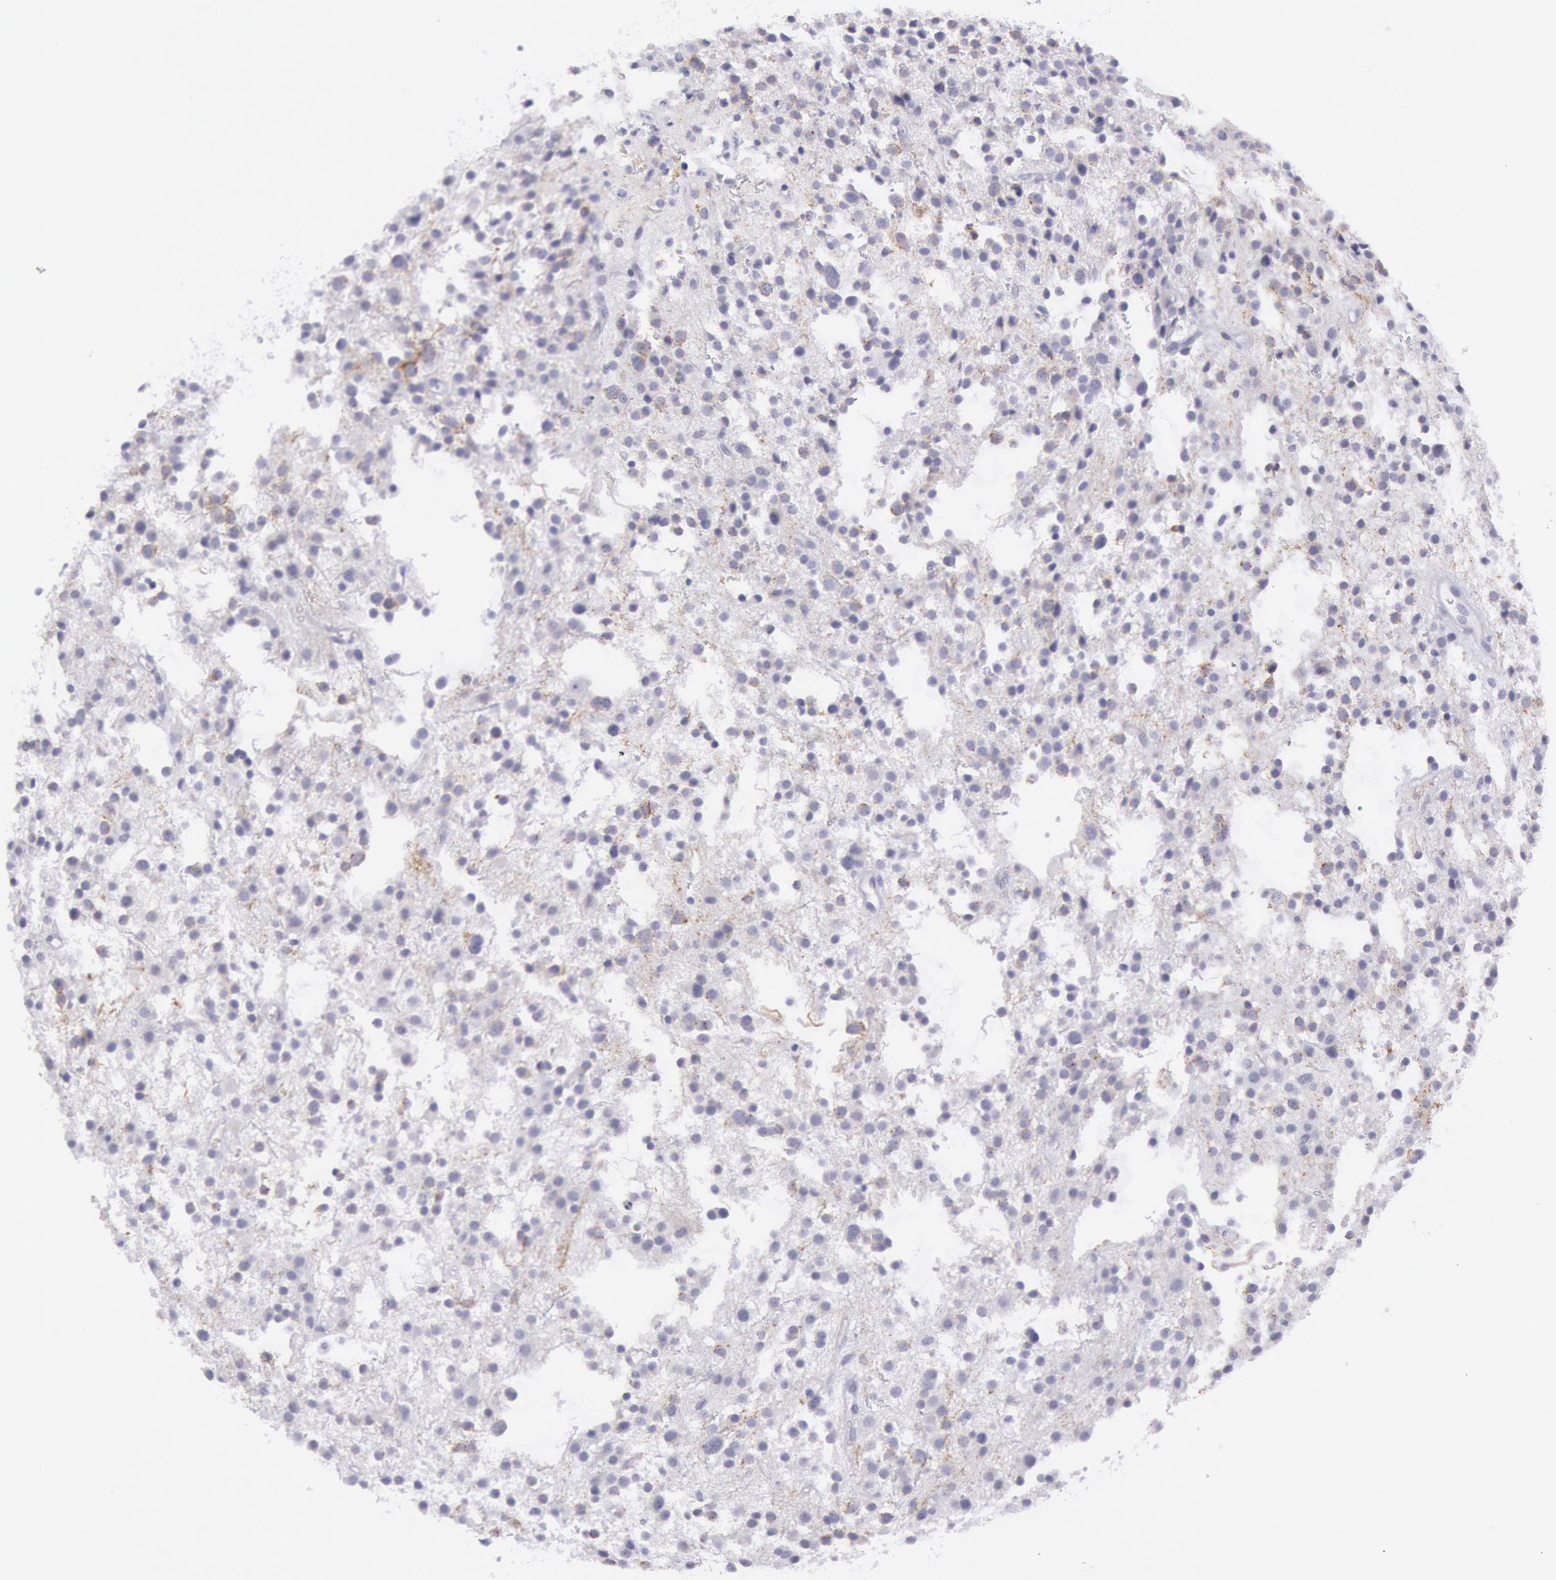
{"staining": {"intensity": "negative", "quantity": "none", "location": "none"}, "tissue": "glioma", "cell_type": "Tumor cells", "image_type": "cancer", "snomed": [{"axis": "morphology", "description": "Glioma, malignant, Low grade"}, {"axis": "topography", "description": "Brain"}], "caption": "DAB (3,3'-diaminobenzidine) immunohistochemical staining of glioma reveals no significant positivity in tumor cells.", "gene": "CDH13", "patient": {"sex": "female", "age": 36}}